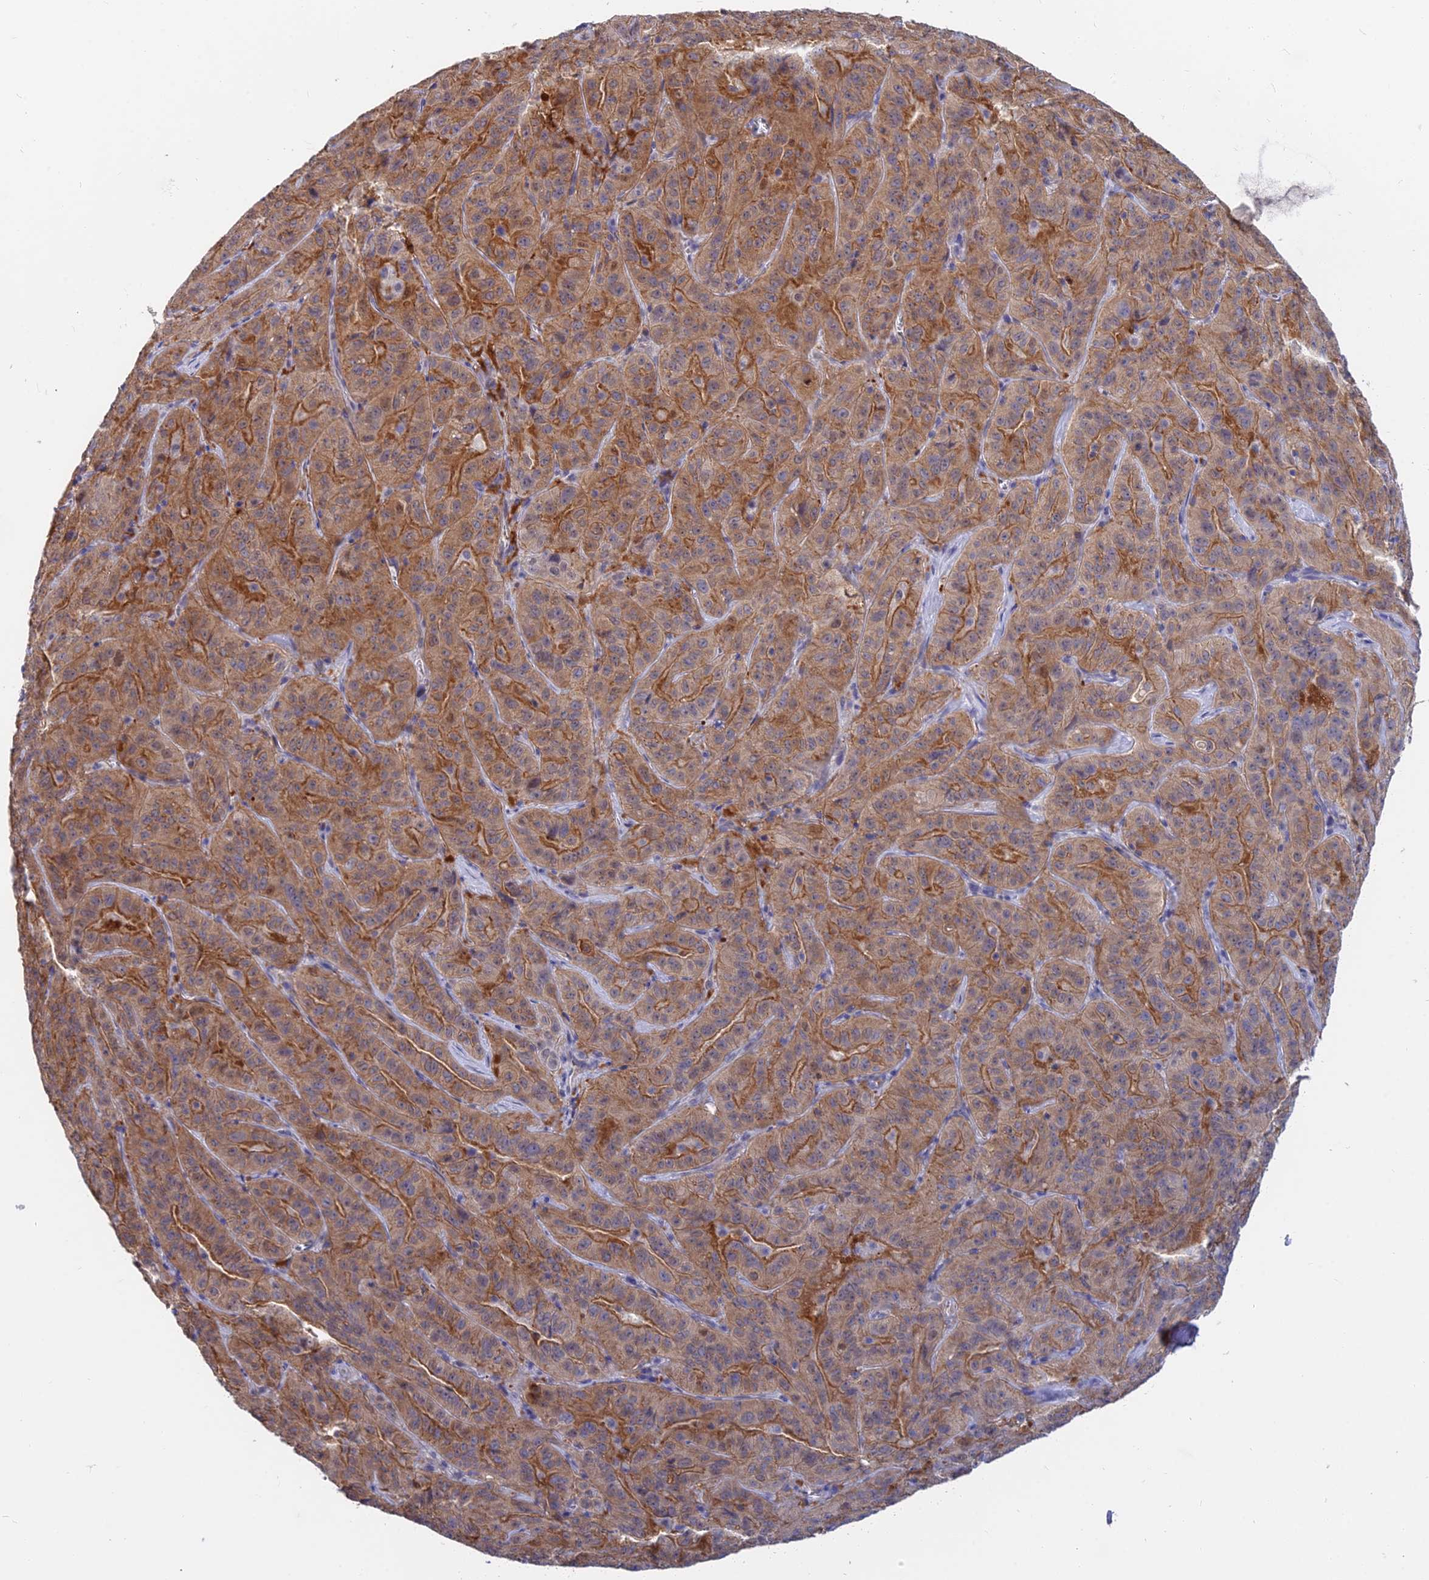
{"staining": {"intensity": "moderate", "quantity": ">75%", "location": "cytoplasmic/membranous"}, "tissue": "pancreatic cancer", "cell_type": "Tumor cells", "image_type": "cancer", "snomed": [{"axis": "morphology", "description": "Adenocarcinoma, NOS"}, {"axis": "topography", "description": "Pancreas"}], "caption": "Adenocarcinoma (pancreatic) stained for a protein (brown) demonstrates moderate cytoplasmic/membranous positive expression in about >75% of tumor cells.", "gene": "B3GALT4", "patient": {"sex": "male", "age": 63}}